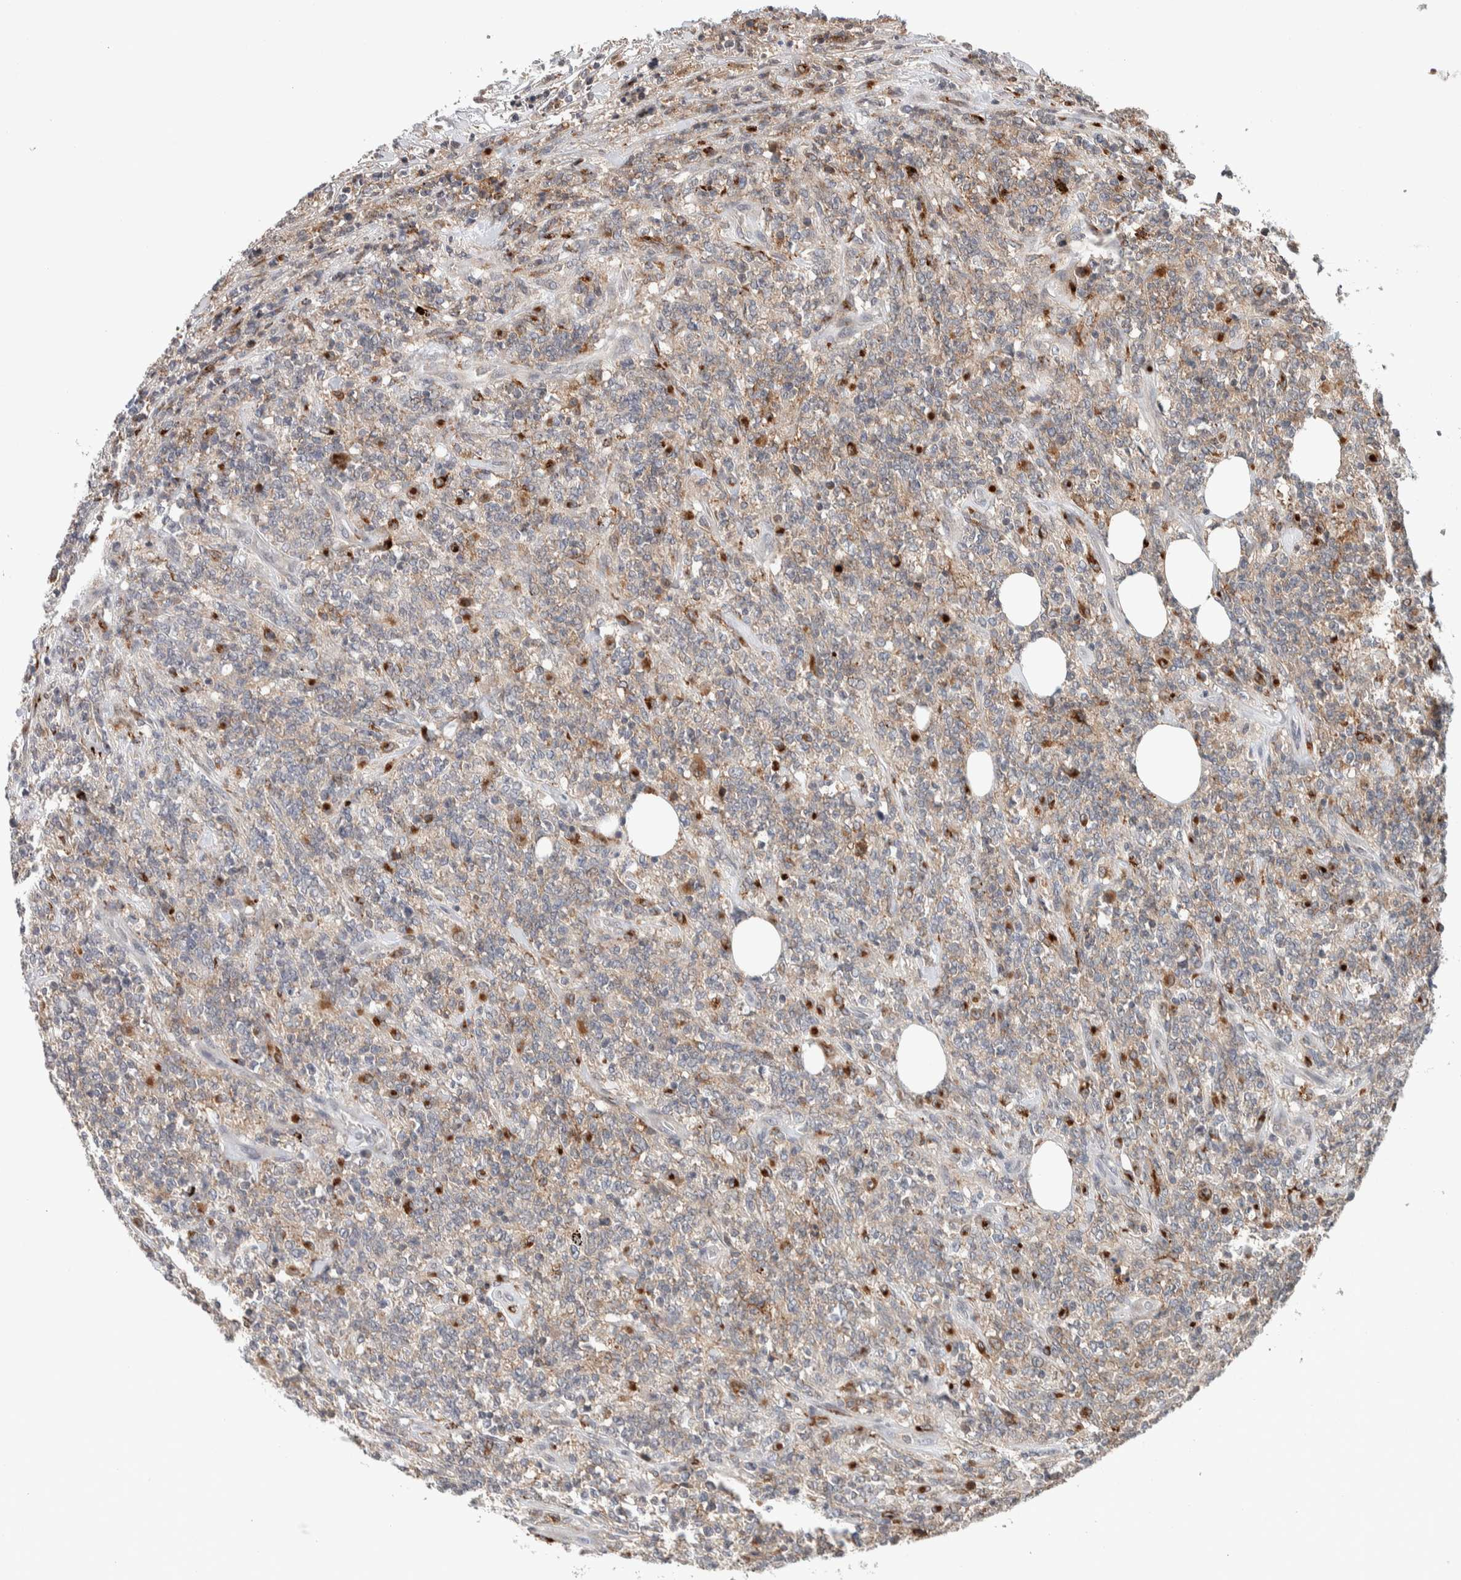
{"staining": {"intensity": "weak", "quantity": ">75%", "location": "cytoplasmic/membranous"}, "tissue": "lymphoma", "cell_type": "Tumor cells", "image_type": "cancer", "snomed": [{"axis": "morphology", "description": "Malignant lymphoma, non-Hodgkin's type, High grade"}, {"axis": "topography", "description": "Soft tissue"}], "caption": "Immunohistochemistry (IHC) micrograph of human high-grade malignant lymphoma, non-Hodgkin's type stained for a protein (brown), which demonstrates low levels of weak cytoplasmic/membranous positivity in about >75% of tumor cells.", "gene": "KCNK1", "patient": {"sex": "male", "age": 18}}